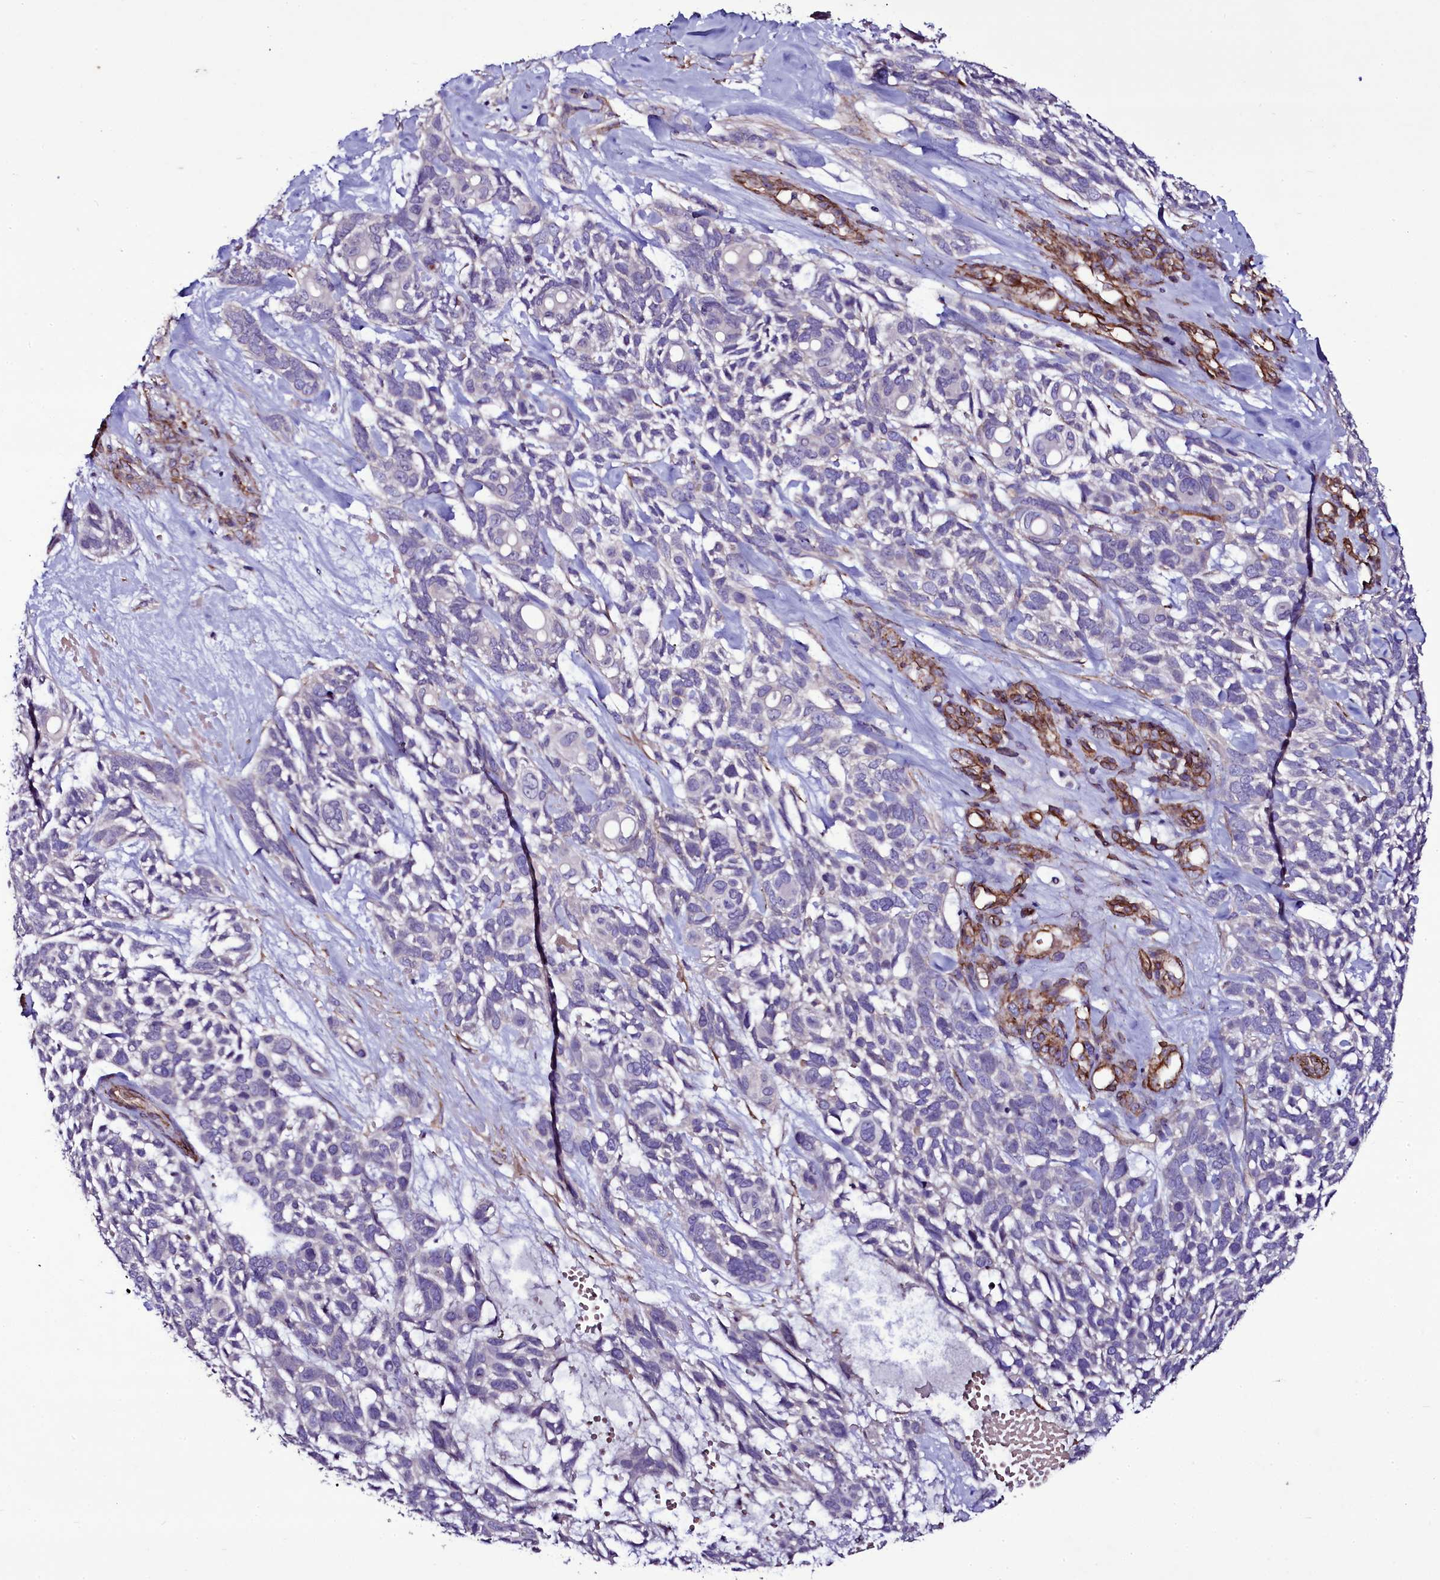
{"staining": {"intensity": "negative", "quantity": "none", "location": "none"}, "tissue": "skin cancer", "cell_type": "Tumor cells", "image_type": "cancer", "snomed": [{"axis": "morphology", "description": "Basal cell carcinoma"}, {"axis": "topography", "description": "Skin"}], "caption": "Micrograph shows no significant protein expression in tumor cells of skin cancer (basal cell carcinoma).", "gene": "MEX3C", "patient": {"sex": "male", "age": 88}}